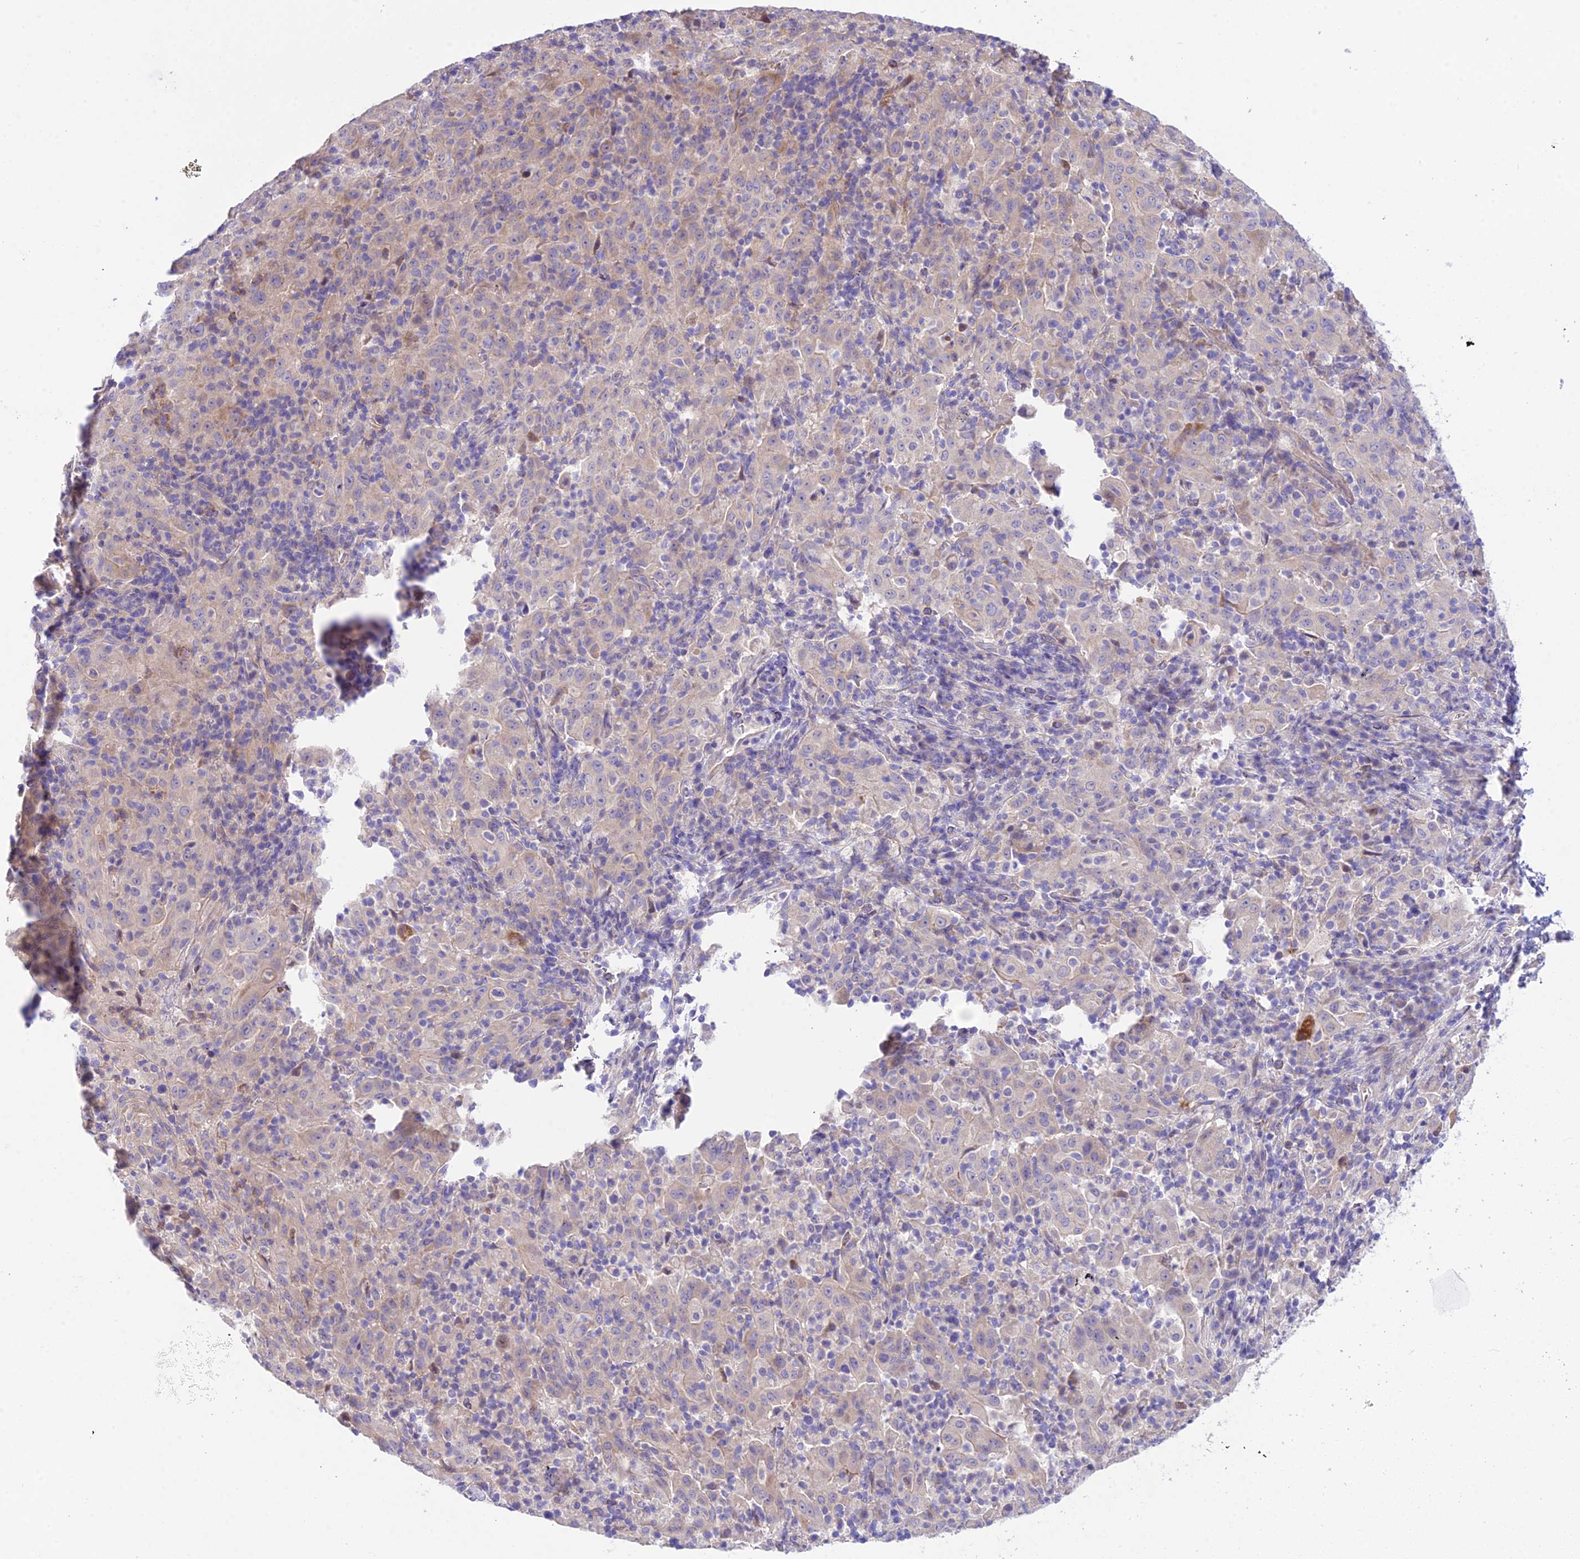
{"staining": {"intensity": "weak", "quantity": "<25%", "location": "cytoplasmic/membranous"}, "tissue": "pancreatic cancer", "cell_type": "Tumor cells", "image_type": "cancer", "snomed": [{"axis": "morphology", "description": "Adenocarcinoma, NOS"}, {"axis": "topography", "description": "Pancreas"}], "caption": "The image exhibits no staining of tumor cells in pancreatic cancer (adenocarcinoma).", "gene": "TRIM43B", "patient": {"sex": "male", "age": 63}}